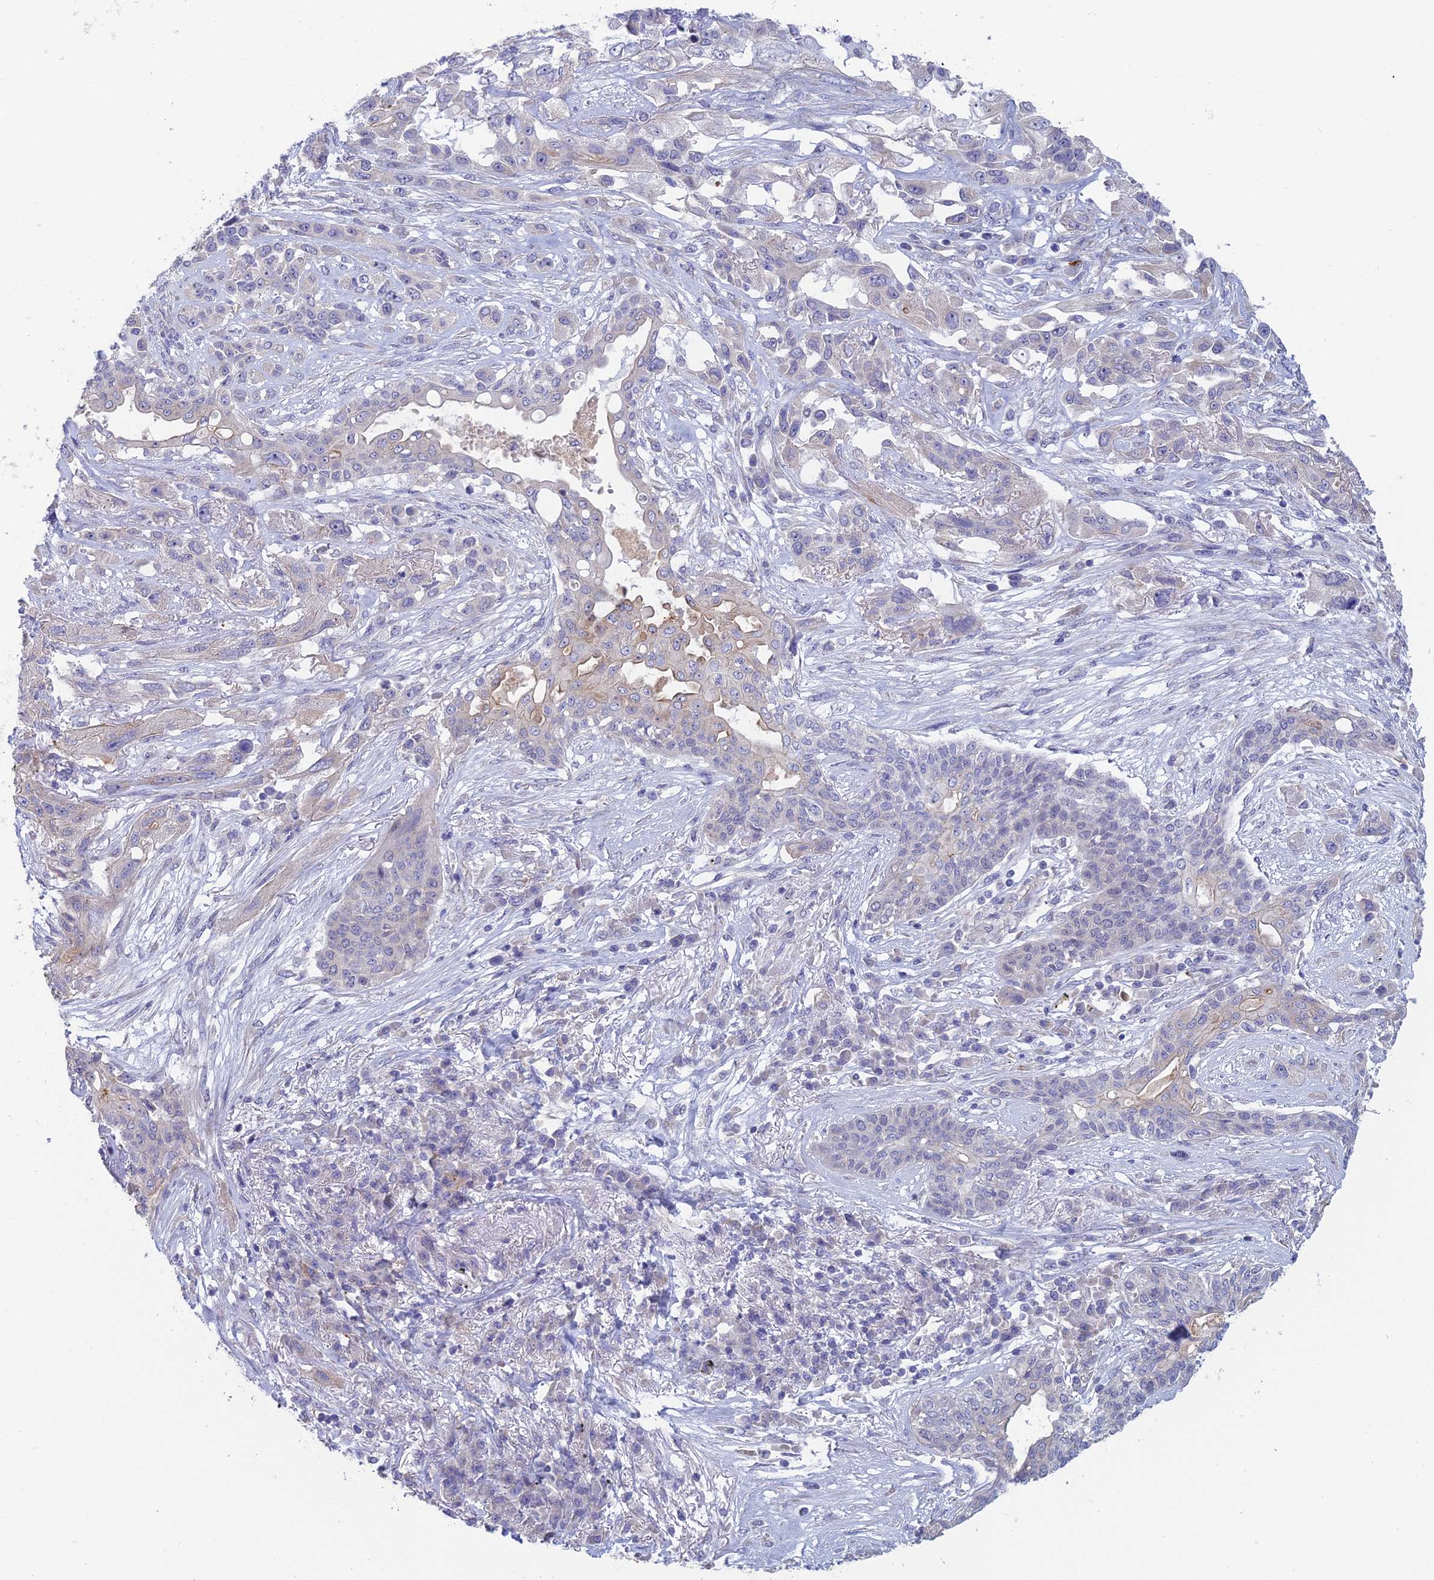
{"staining": {"intensity": "negative", "quantity": "none", "location": "none"}, "tissue": "lung cancer", "cell_type": "Tumor cells", "image_type": "cancer", "snomed": [{"axis": "morphology", "description": "Squamous cell carcinoma, NOS"}, {"axis": "topography", "description": "Lung"}], "caption": "This is a photomicrograph of immunohistochemistry (IHC) staining of lung cancer, which shows no staining in tumor cells. (DAB IHC, high magnification).", "gene": "GIPC1", "patient": {"sex": "female", "age": 70}}